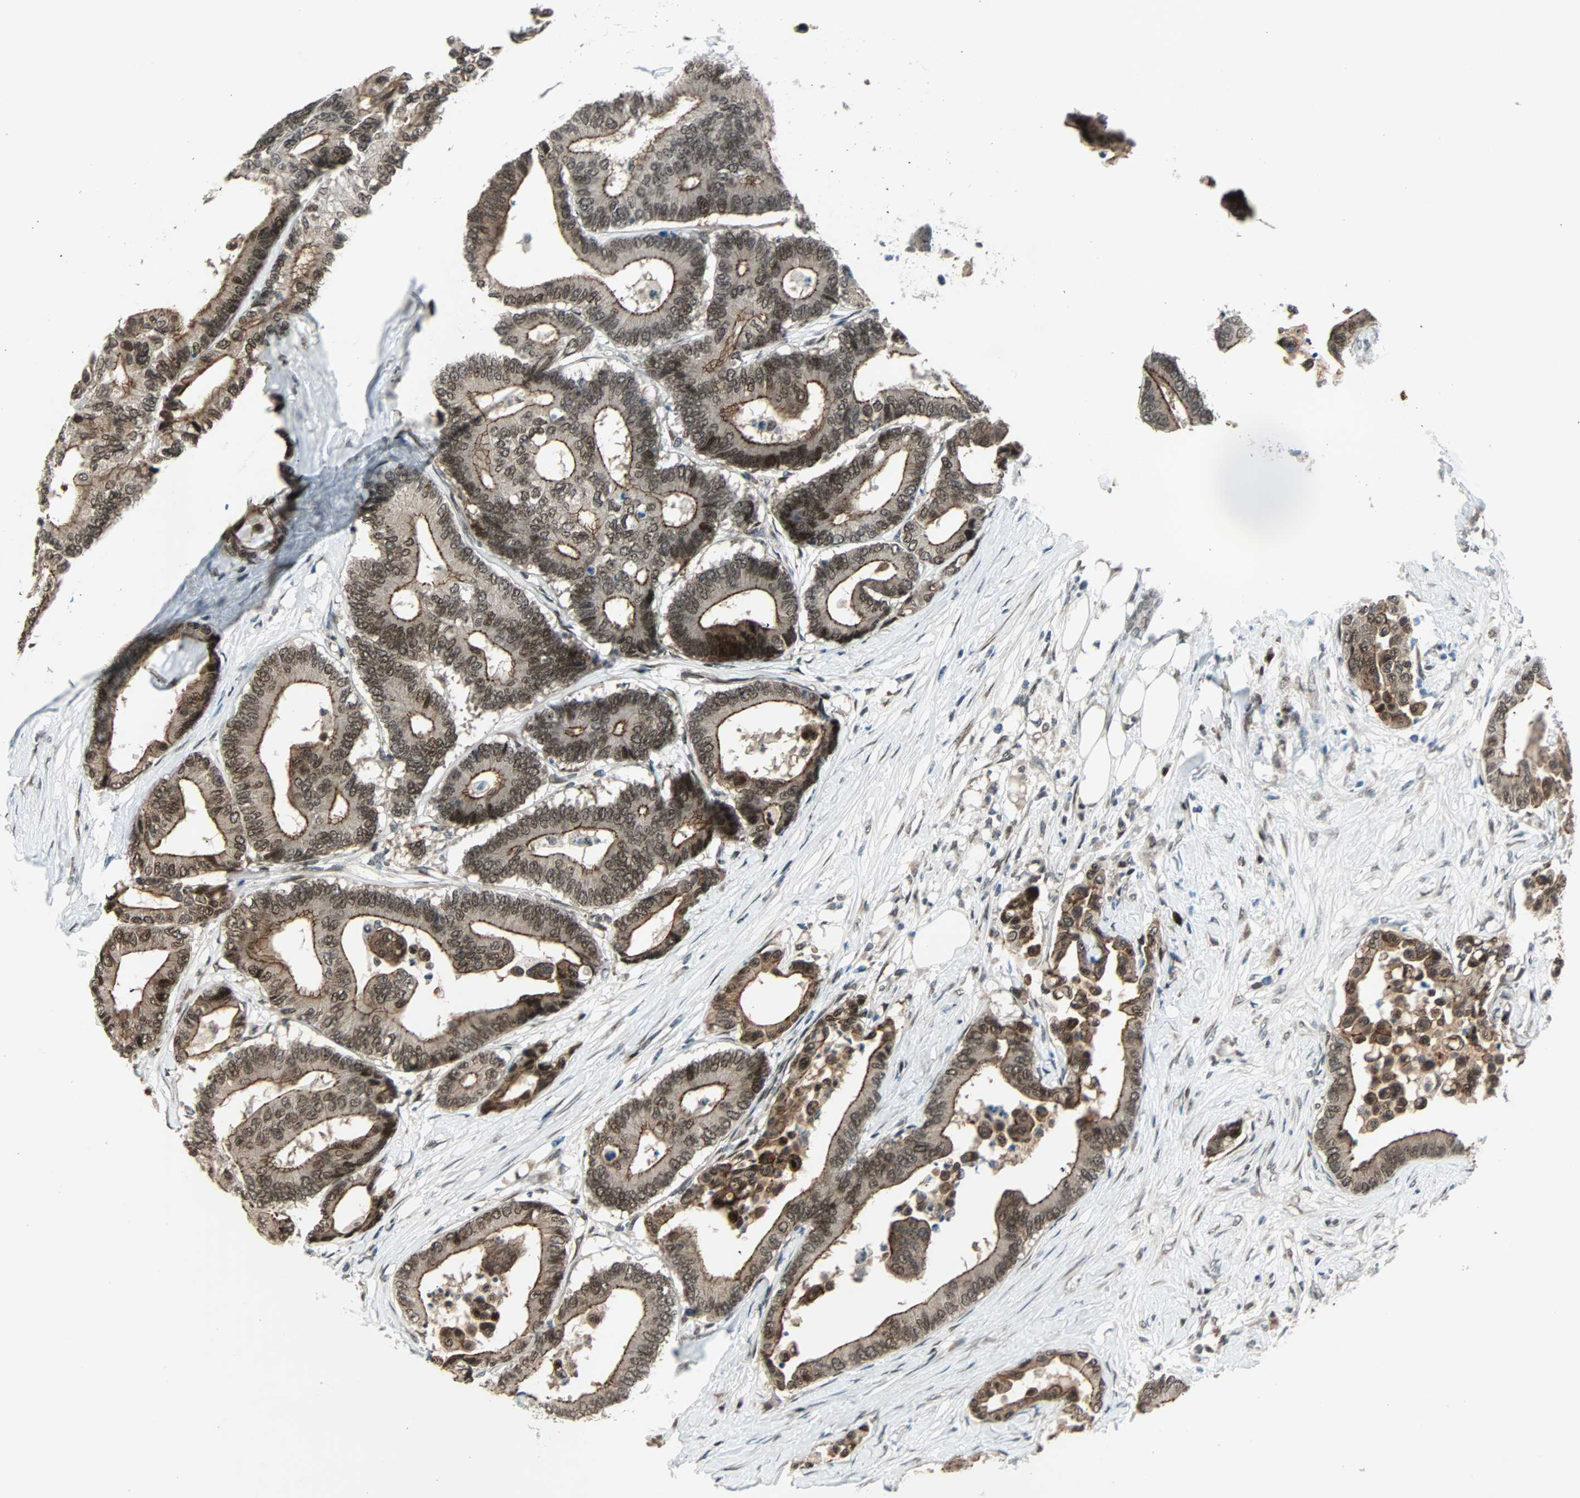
{"staining": {"intensity": "moderate", "quantity": ">75%", "location": "cytoplasmic/membranous,nuclear"}, "tissue": "colorectal cancer", "cell_type": "Tumor cells", "image_type": "cancer", "snomed": [{"axis": "morphology", "description": "Normal tissue, NOS"}, {"axis": "morphology", "description": "Adenocarcinoma, NOS"}, {"axis": "topography", "description": "Colon"}], "caption": "Brown immunohistochemical staining in human colorectal cancer (adenocarcinoma) reveals moderate cytoplasmic/membranous and nuclear staining in approximately >75% of tumor cells.", "gene": "CBX4", "patient": {"sex": "male", "age": 82}}